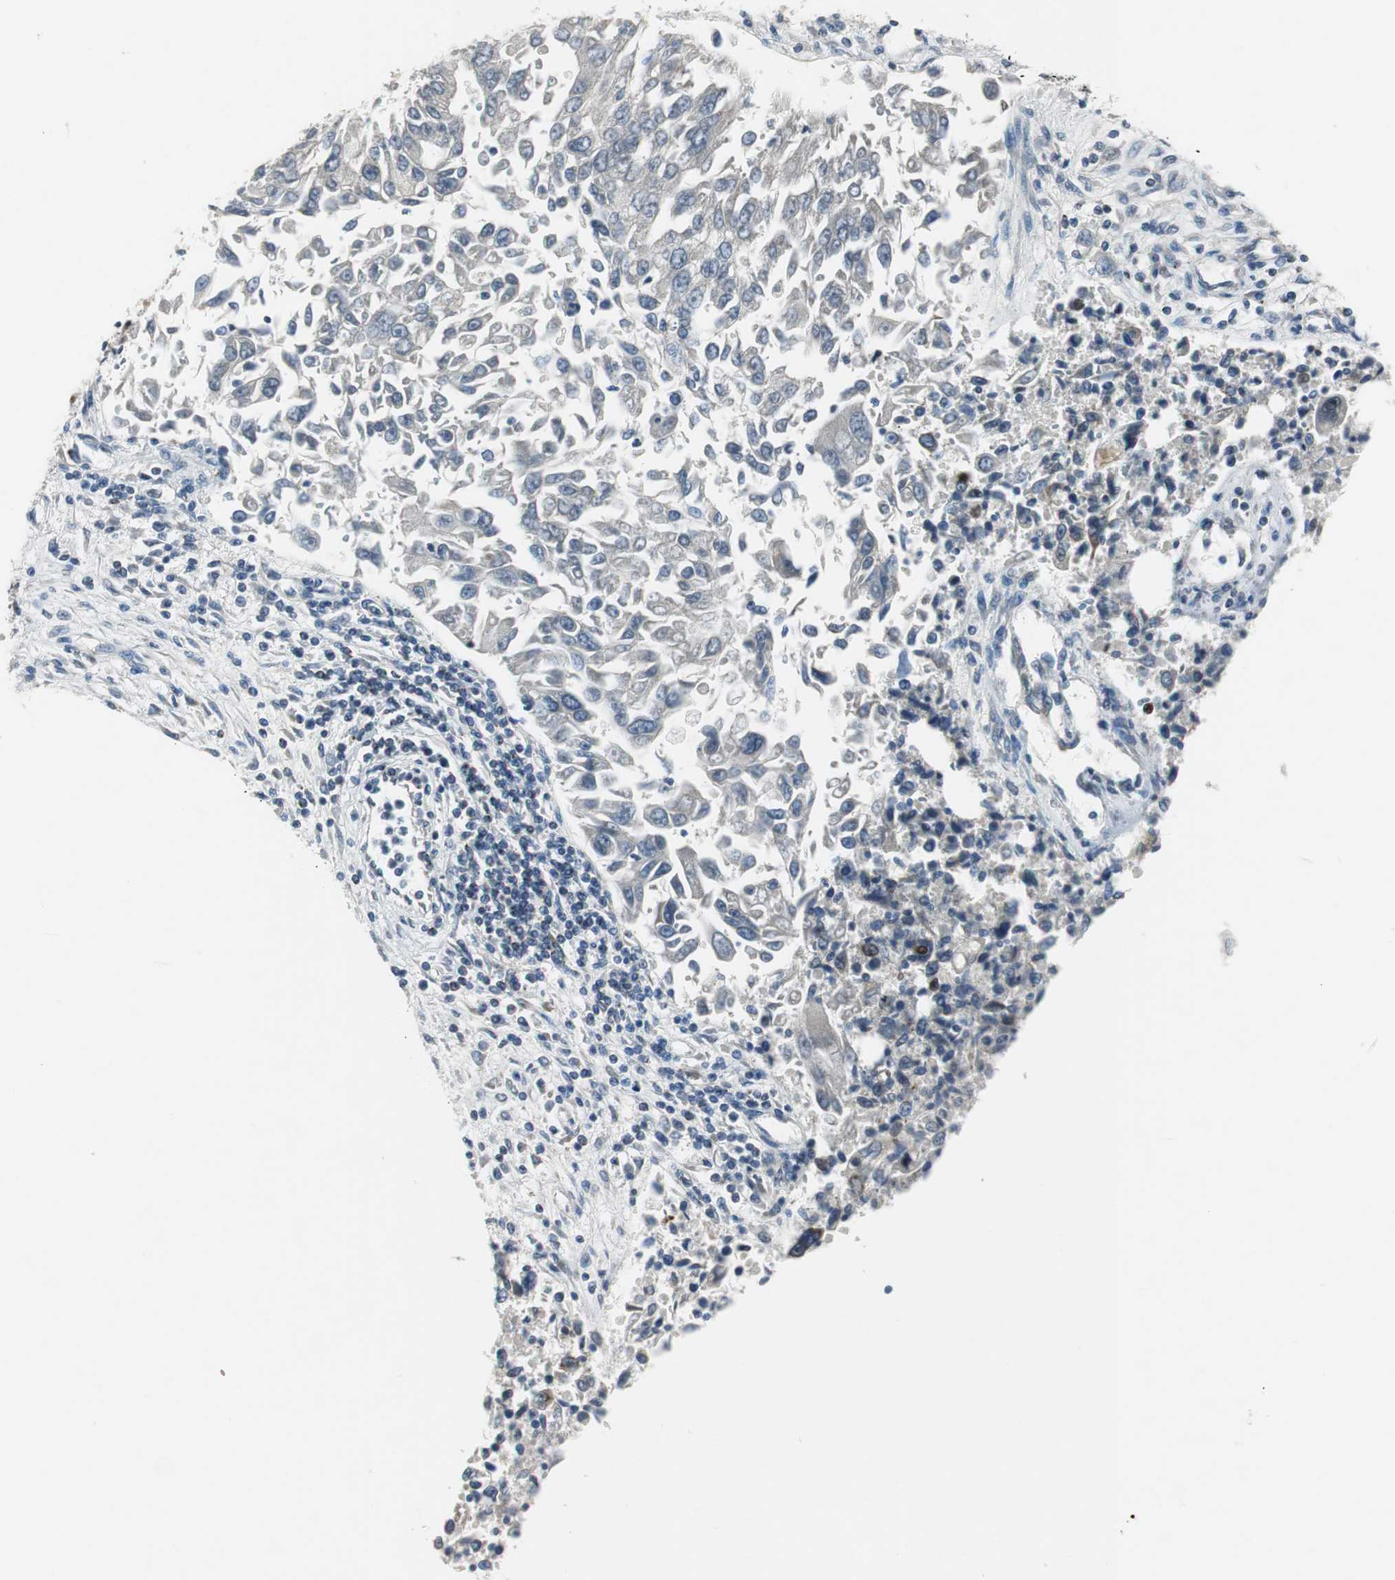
{"staining": {"intensity": "strong", "quantity": "<25%", "location": "cytoplasmic/membranous"}, "tissue": "lung cancer", "cell_type": "Tumor cells", "image_type": "cancer", "snomed": [{"axis": "morphology", "description": "Adenocarcinoma, NOS"}, {"axis": "topography", "description": "Lung"}], "caption": "Protein expression analysis of lung adenocarcinoma reveals strong cytoplasmic/membranous expression in about <25% of tumor cells. The staining is performed using DAB brown chromogen to label protein expression. The nuclei are counter-stained blue using hematoxylin.", "gene": "AJUBA", "patient": {"sex": "male", "age": 84}}